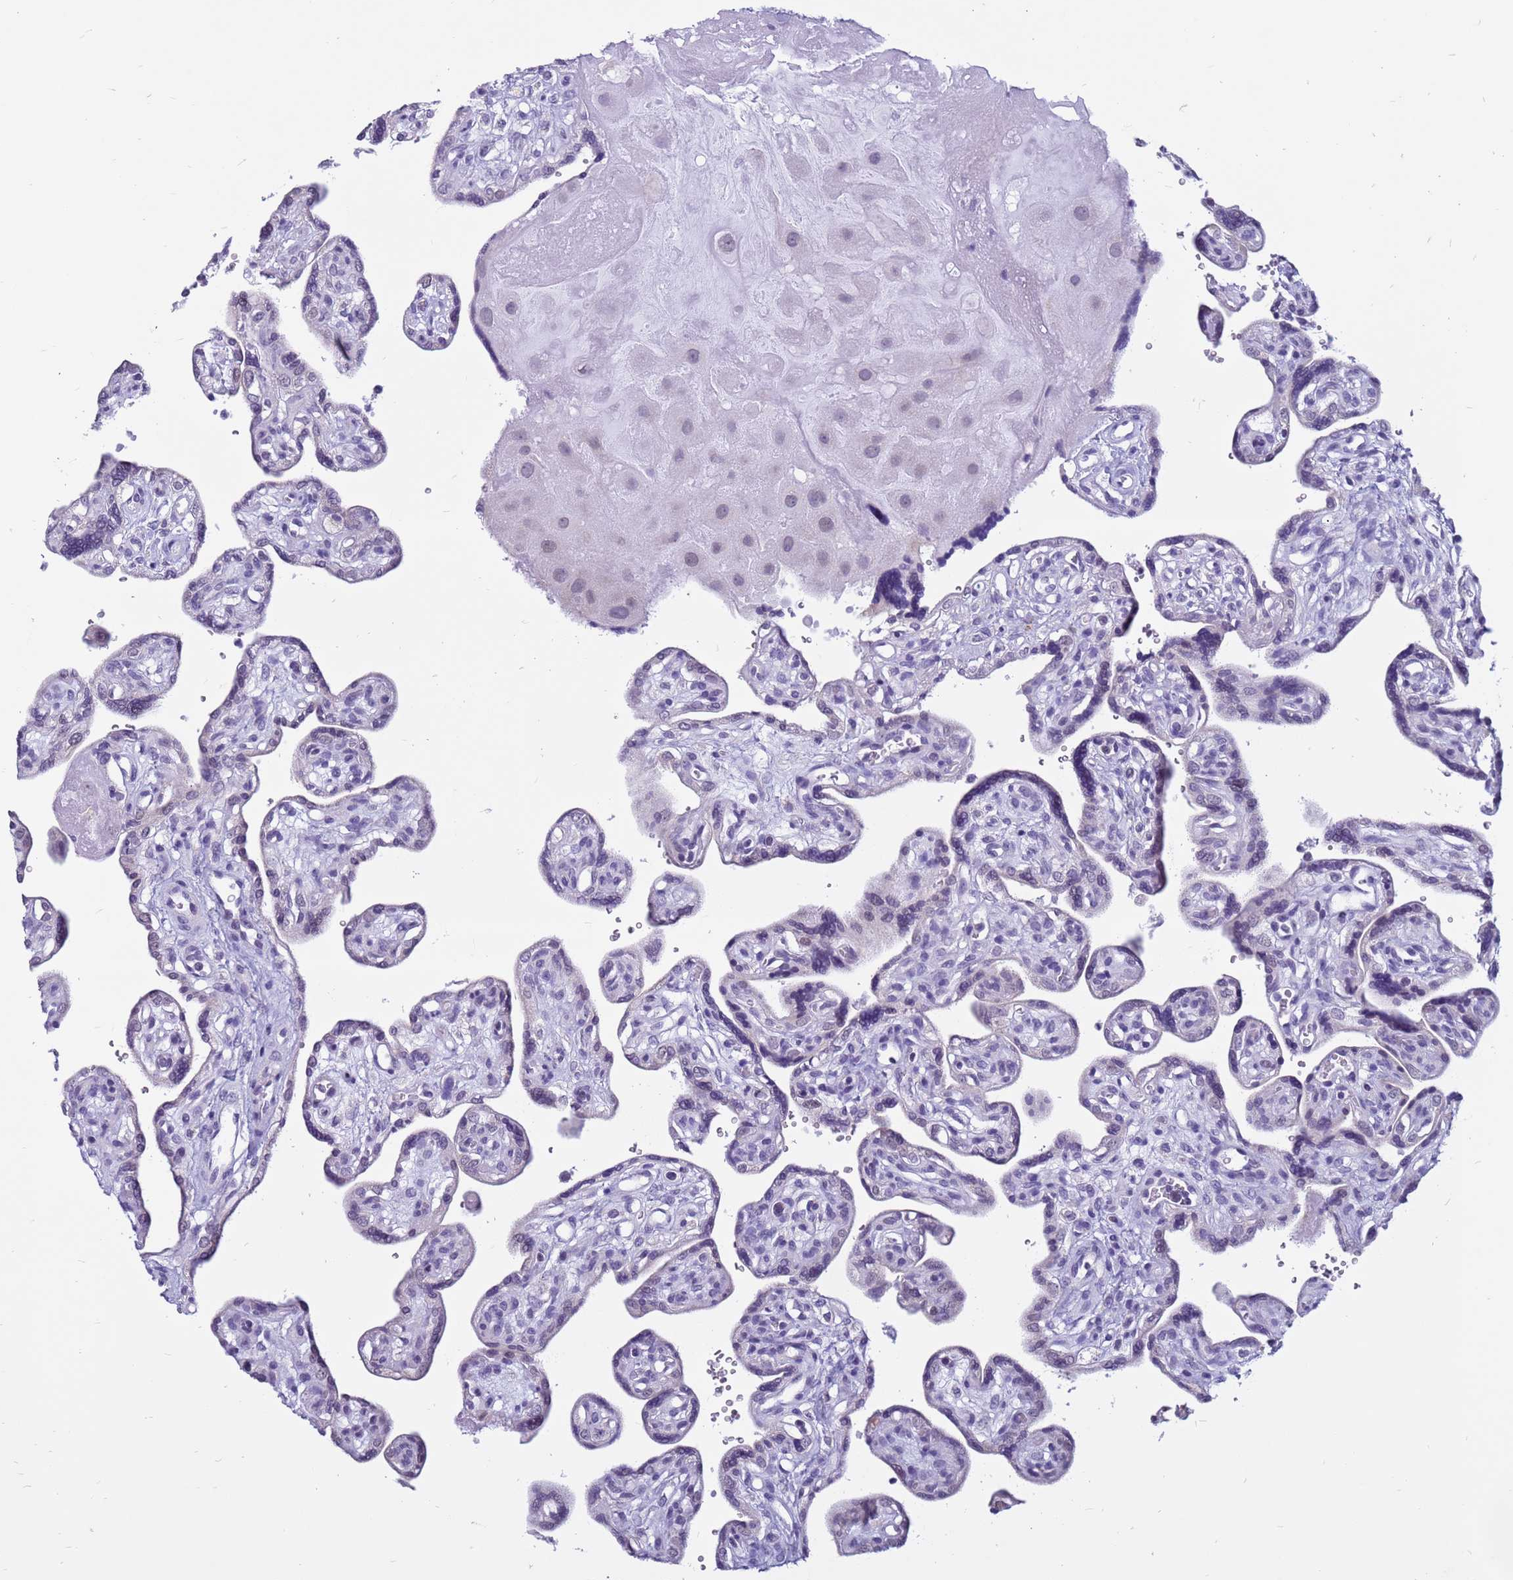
{"staining": {"intensity": "negative", "quantity": "none", "location": "none"}, "tissue": "placenta", "cell_type": "Decidual cells", "image_type": "normal", "snomed": [{"axis": "morphology", "description": "Normal tissue, NOS"}, {"axis": "topography", "description": "Placenta"}], "caption": "This is a micrograph of IHC staining of unremarkable placenta, which shows no staining in decidual cells.", "gene": "CDK2AP2", "patient": {"sex": "female", "age": 39}}